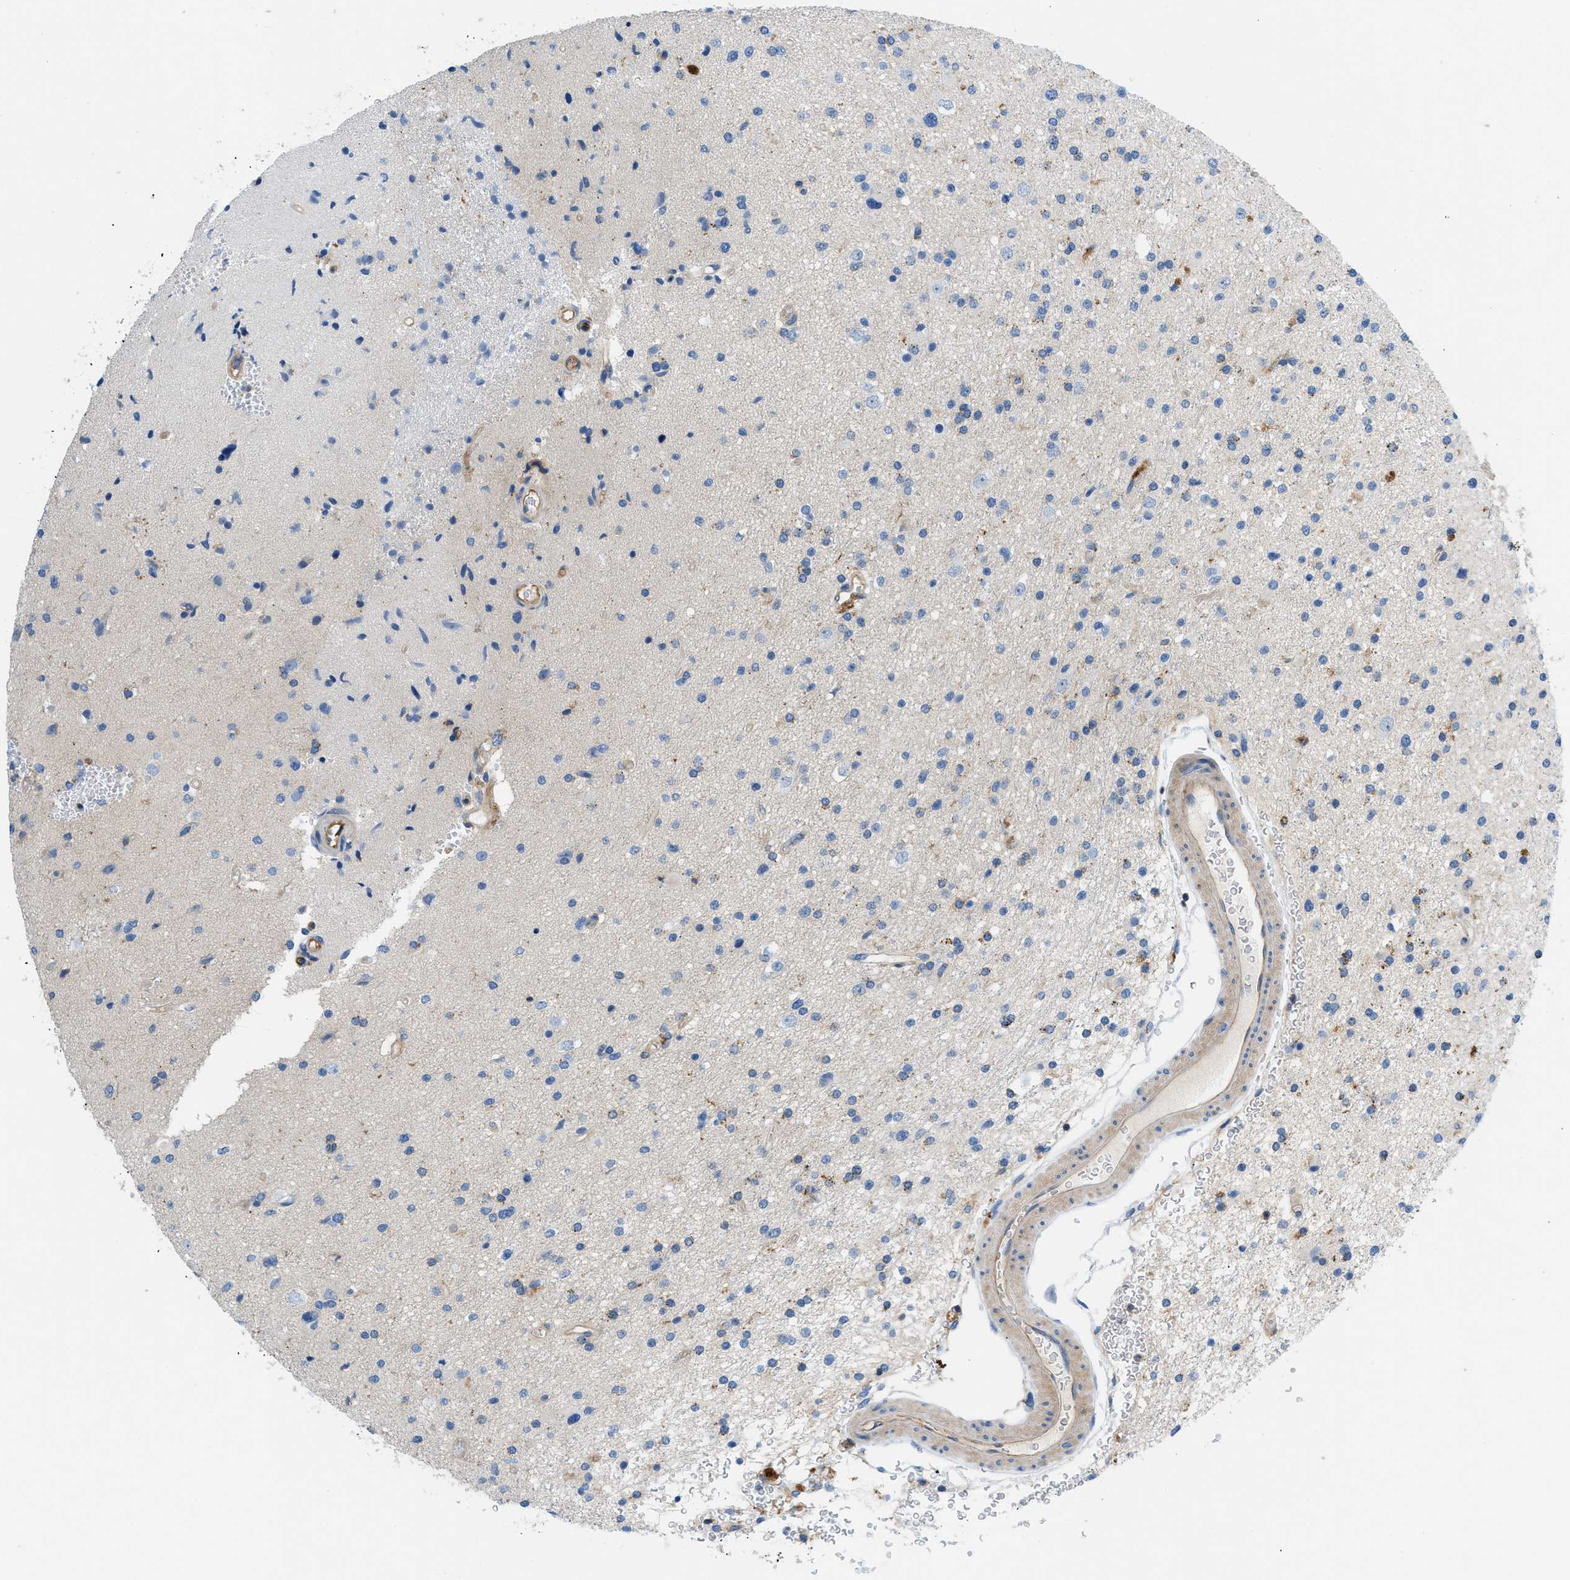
{"staining": {"intensity": "negative", "quantity": "none", "location": "none"}, "tissue": "glioma", "cell_type": "Tumor cells", "image_type": "cancer", "snomed": [{"axis": "morphology", "description": "Glioma, malignant, High grade"}, {"axis": "topography", "description": "Brain"}], "caption": "Glioma was stained to show a protein in brown. There is no significant positivity in tumor cells.", "gene": "ORAI1", "patient": {"sex": "male", "age": 33}}